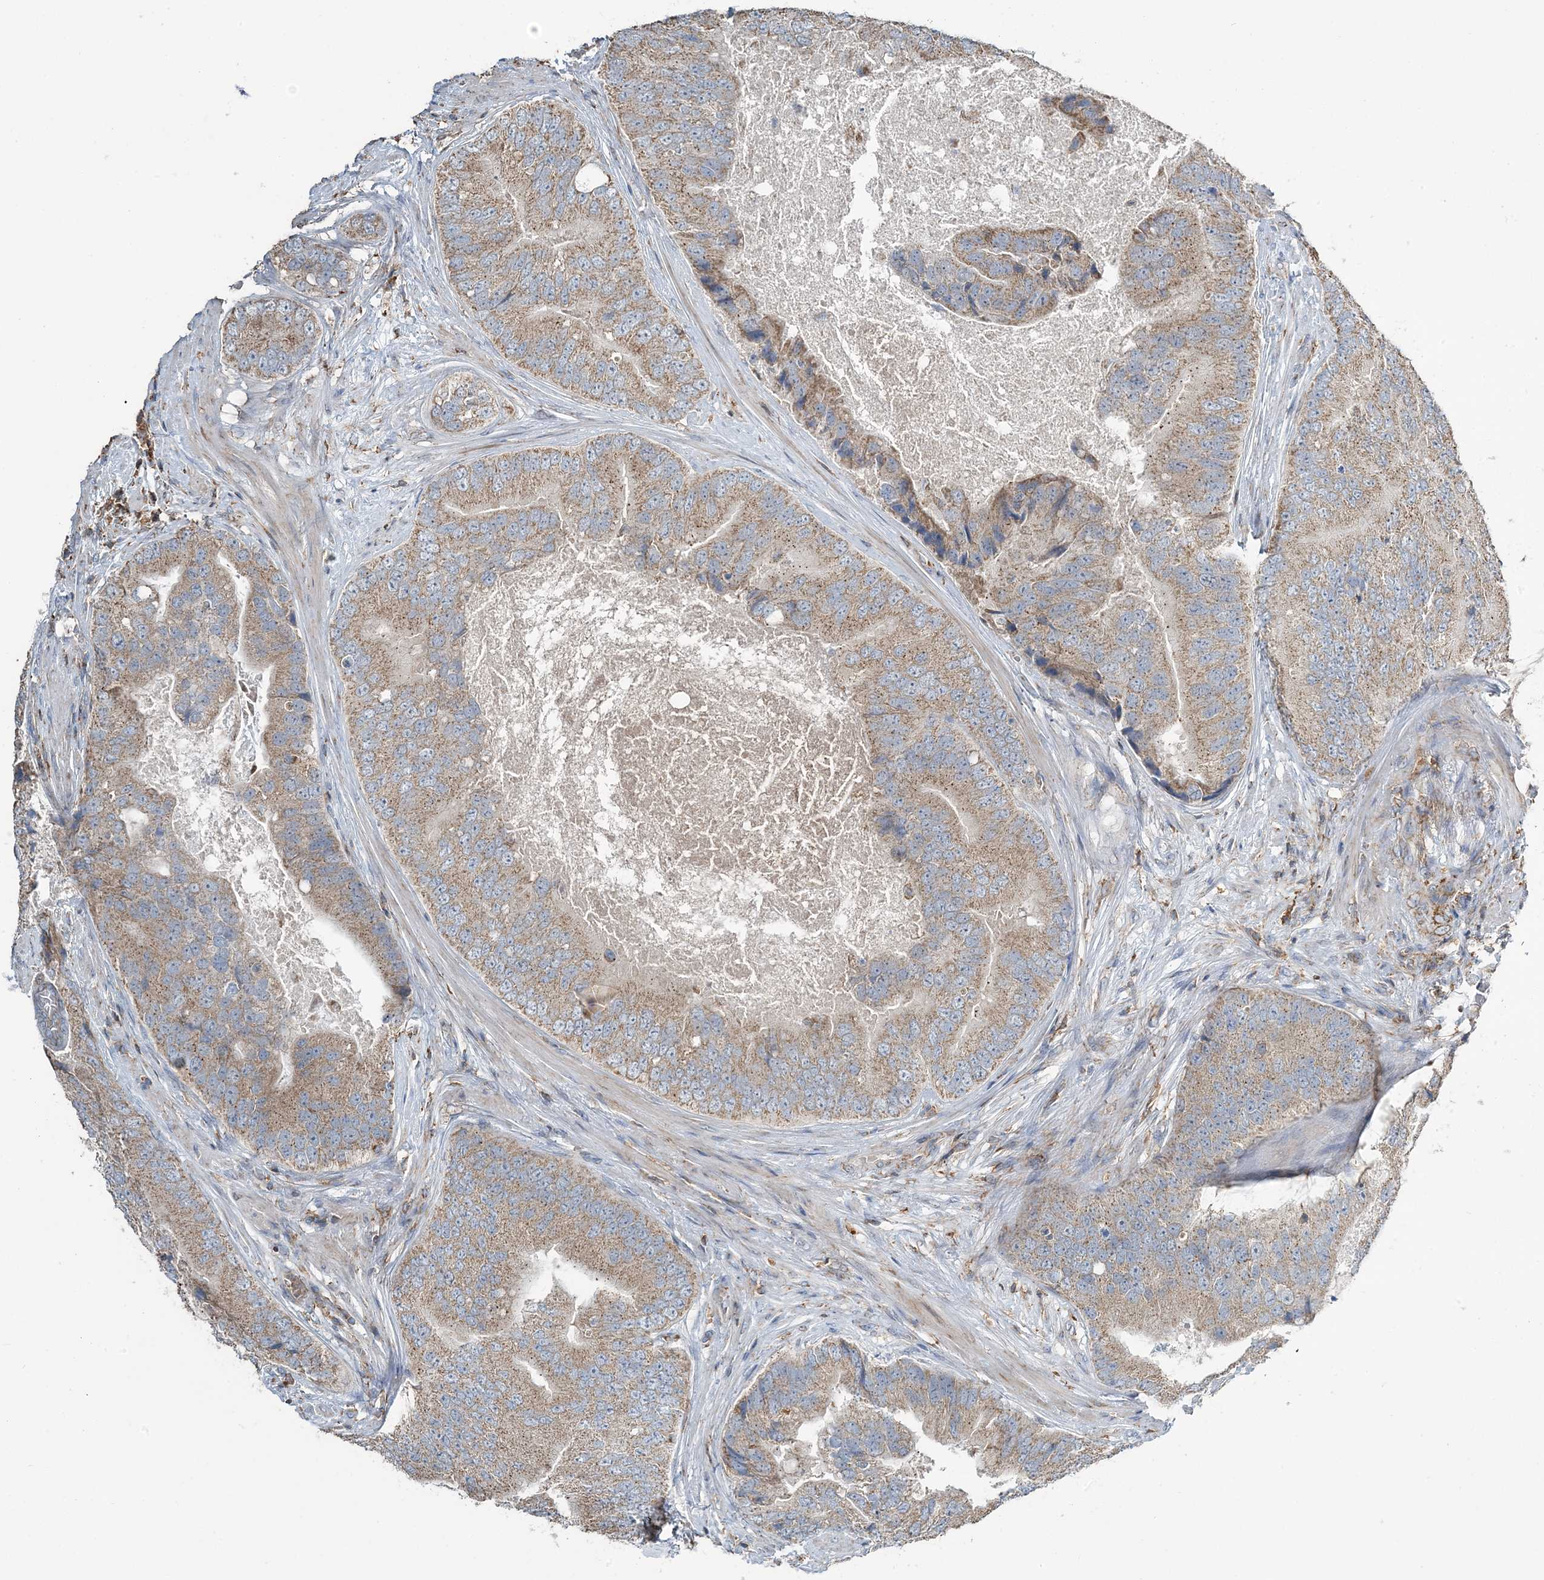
{"staining": {"intensity": "moderate", "quantity": ">75%", "location": "cytoplasmic/membranous"}, "tissue": "prostate cancer", "cell_type": "Tumor cells", "image_type": "cancer", "snomed": [{"axis": "morphology", "description": "Adenocarcinoma, High grade"}, {"axis": "topography", "description": "Prostate"}], "caption": "Immunohistochemistry of prostate high-grade adenocarcinoma exhibits medium levels of moderate cytoplasmic/membranous staining in about >75% of tumor cells. The staining was performed using DAB, with brown indicating positive protein expression. Nuclei are stained blue with hematoxylin.", "gene": "TMLHE", "patient": {"sex": "male", "age": 70}}